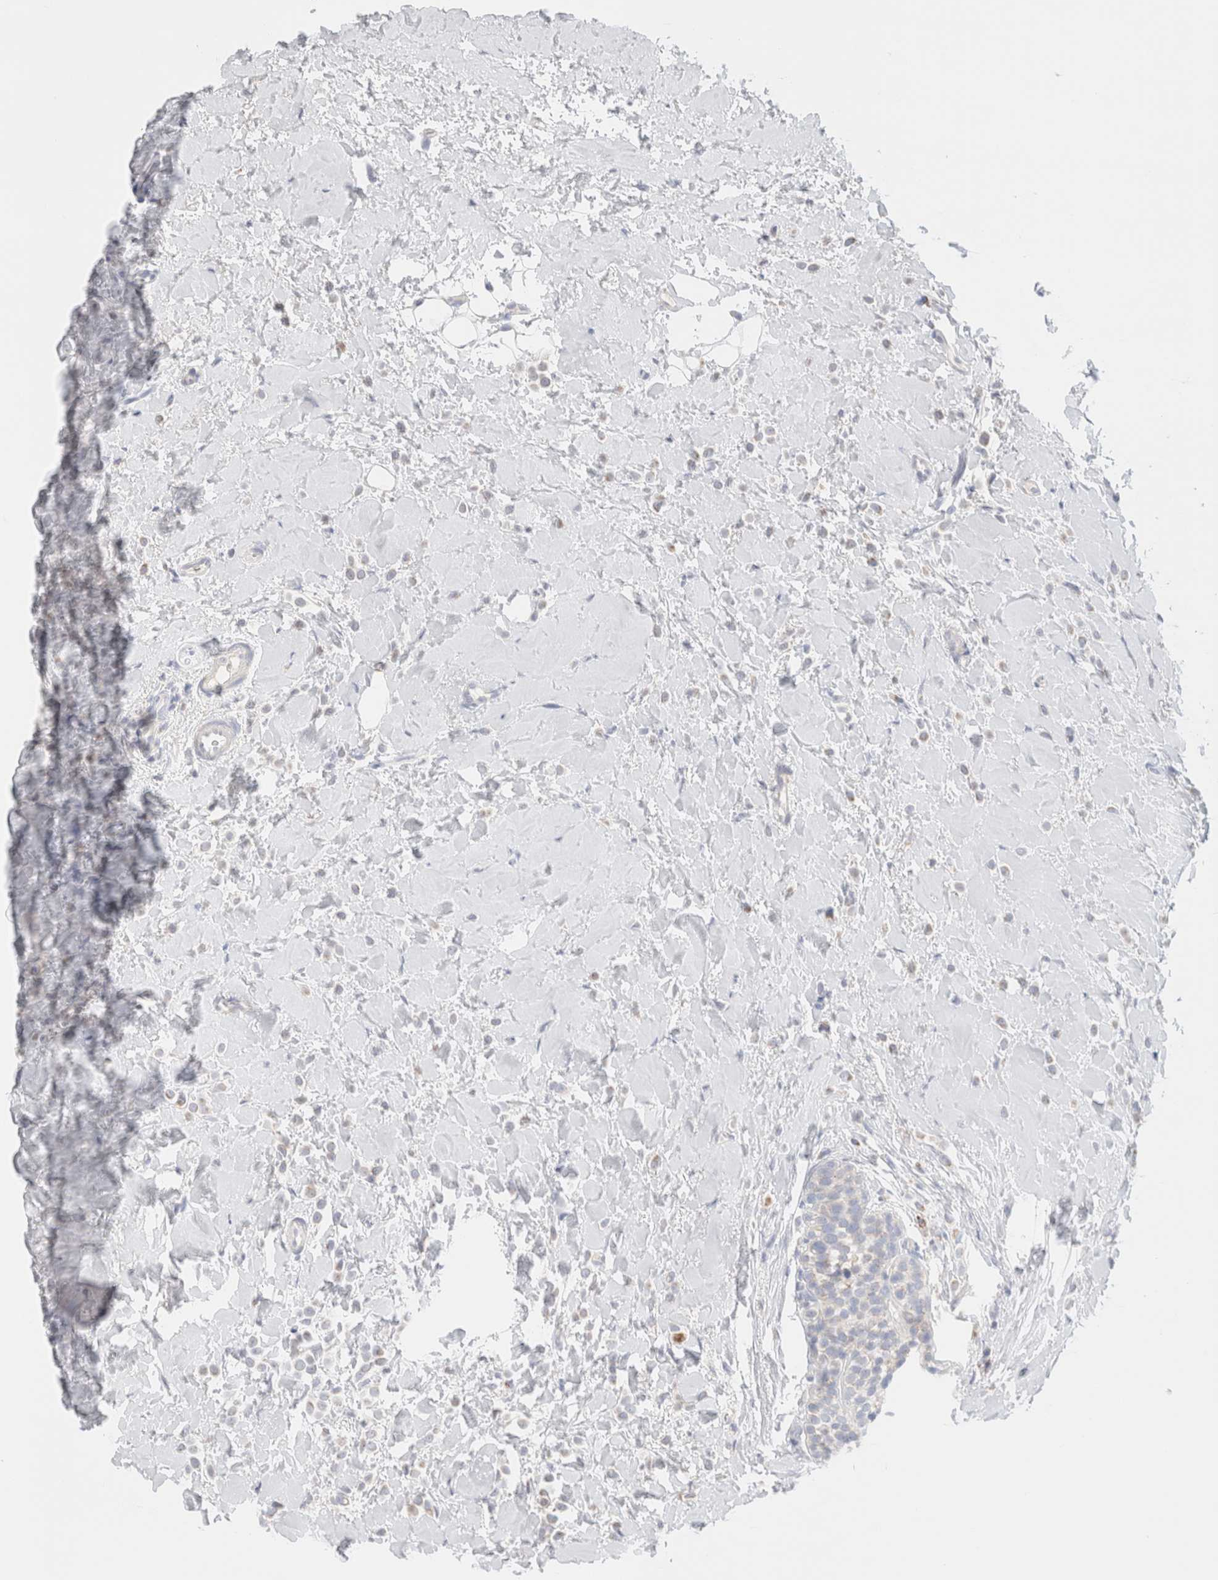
{"staining": {"intensity": "negative", "quantity": "none", "location": "none"}, "tissue": "breast cancer", "cell_type": "Tumor cells", "image_type": "cancer", "snomed": [{"axis": "morphology", "description": "Normal tissue, NOS"}, {"axis": "morphology", "description": "Lobular carcinoma"}, {"axis": "topography", "description": "Breast"}], "caption": "Human breast lobular carcinoma stained for a protein using immunohistochemistry (IHC) exhibits no staining in tumor cells.", "gene": "ATP6V1C1", "patient": {"sex": "female", "age": 50}}